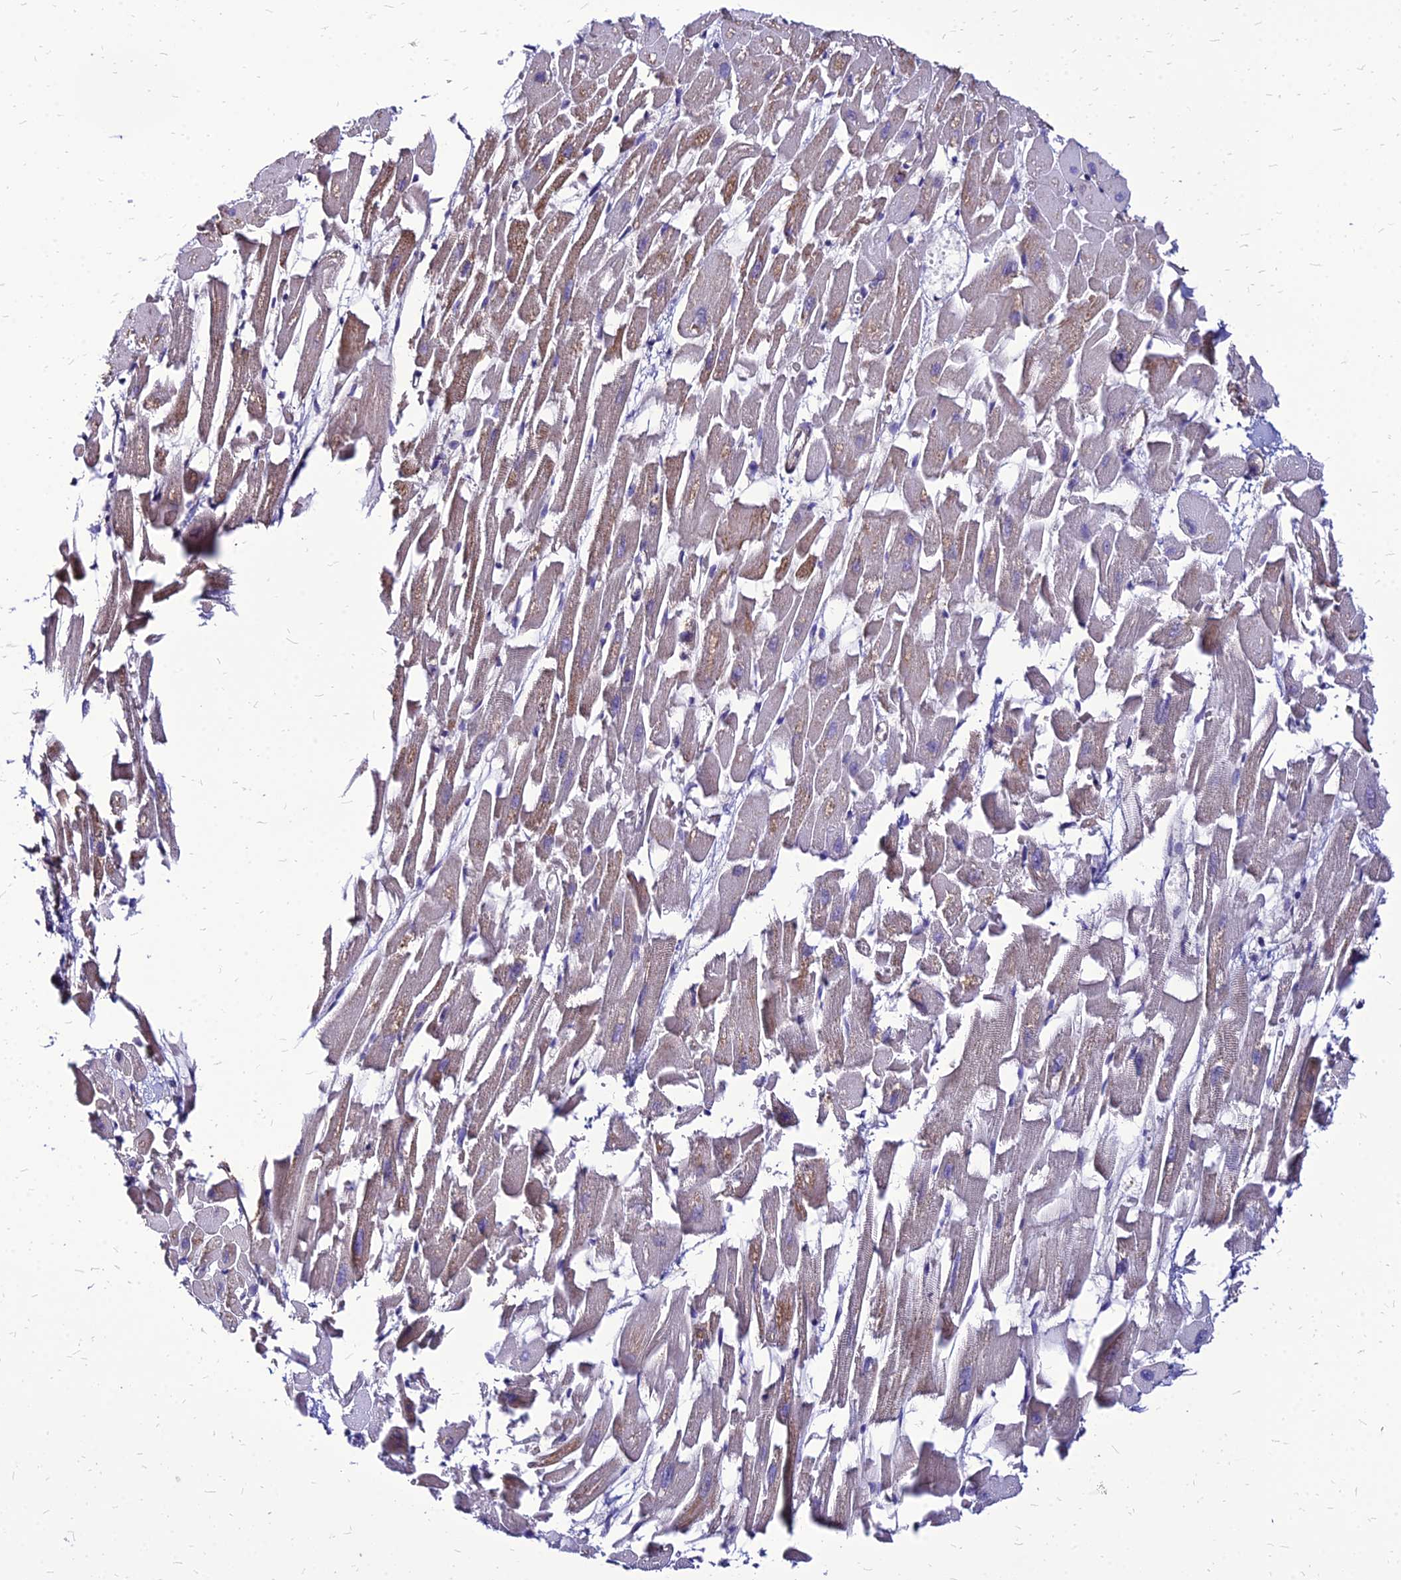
{"staining": {"intensity": "moderate", "quantity": "25%-75%", "location": "cytoplasmic/membranous"}, "tissue": "heart muscle", "cell_type": "Cardiomyocytes", "image_type": "normal", "snomed": [{"axis": "morphology", "description": "Normal tissue, NOS"}, {"axis": "topography", "description": "Heart"}], "caption": "Immunohistochemistry micrograph of benign heart muscle: heart muscle stained using immunohistochemistry demonstrates medium levels of moderate protein expression localized specifically in the cytoplasmic/membranous of cardiomyocytes, appearing as a cytoplasmic/membranous brown color.", "gene": "YEATS2", "patient": {"sex": "female", "age": 64}}